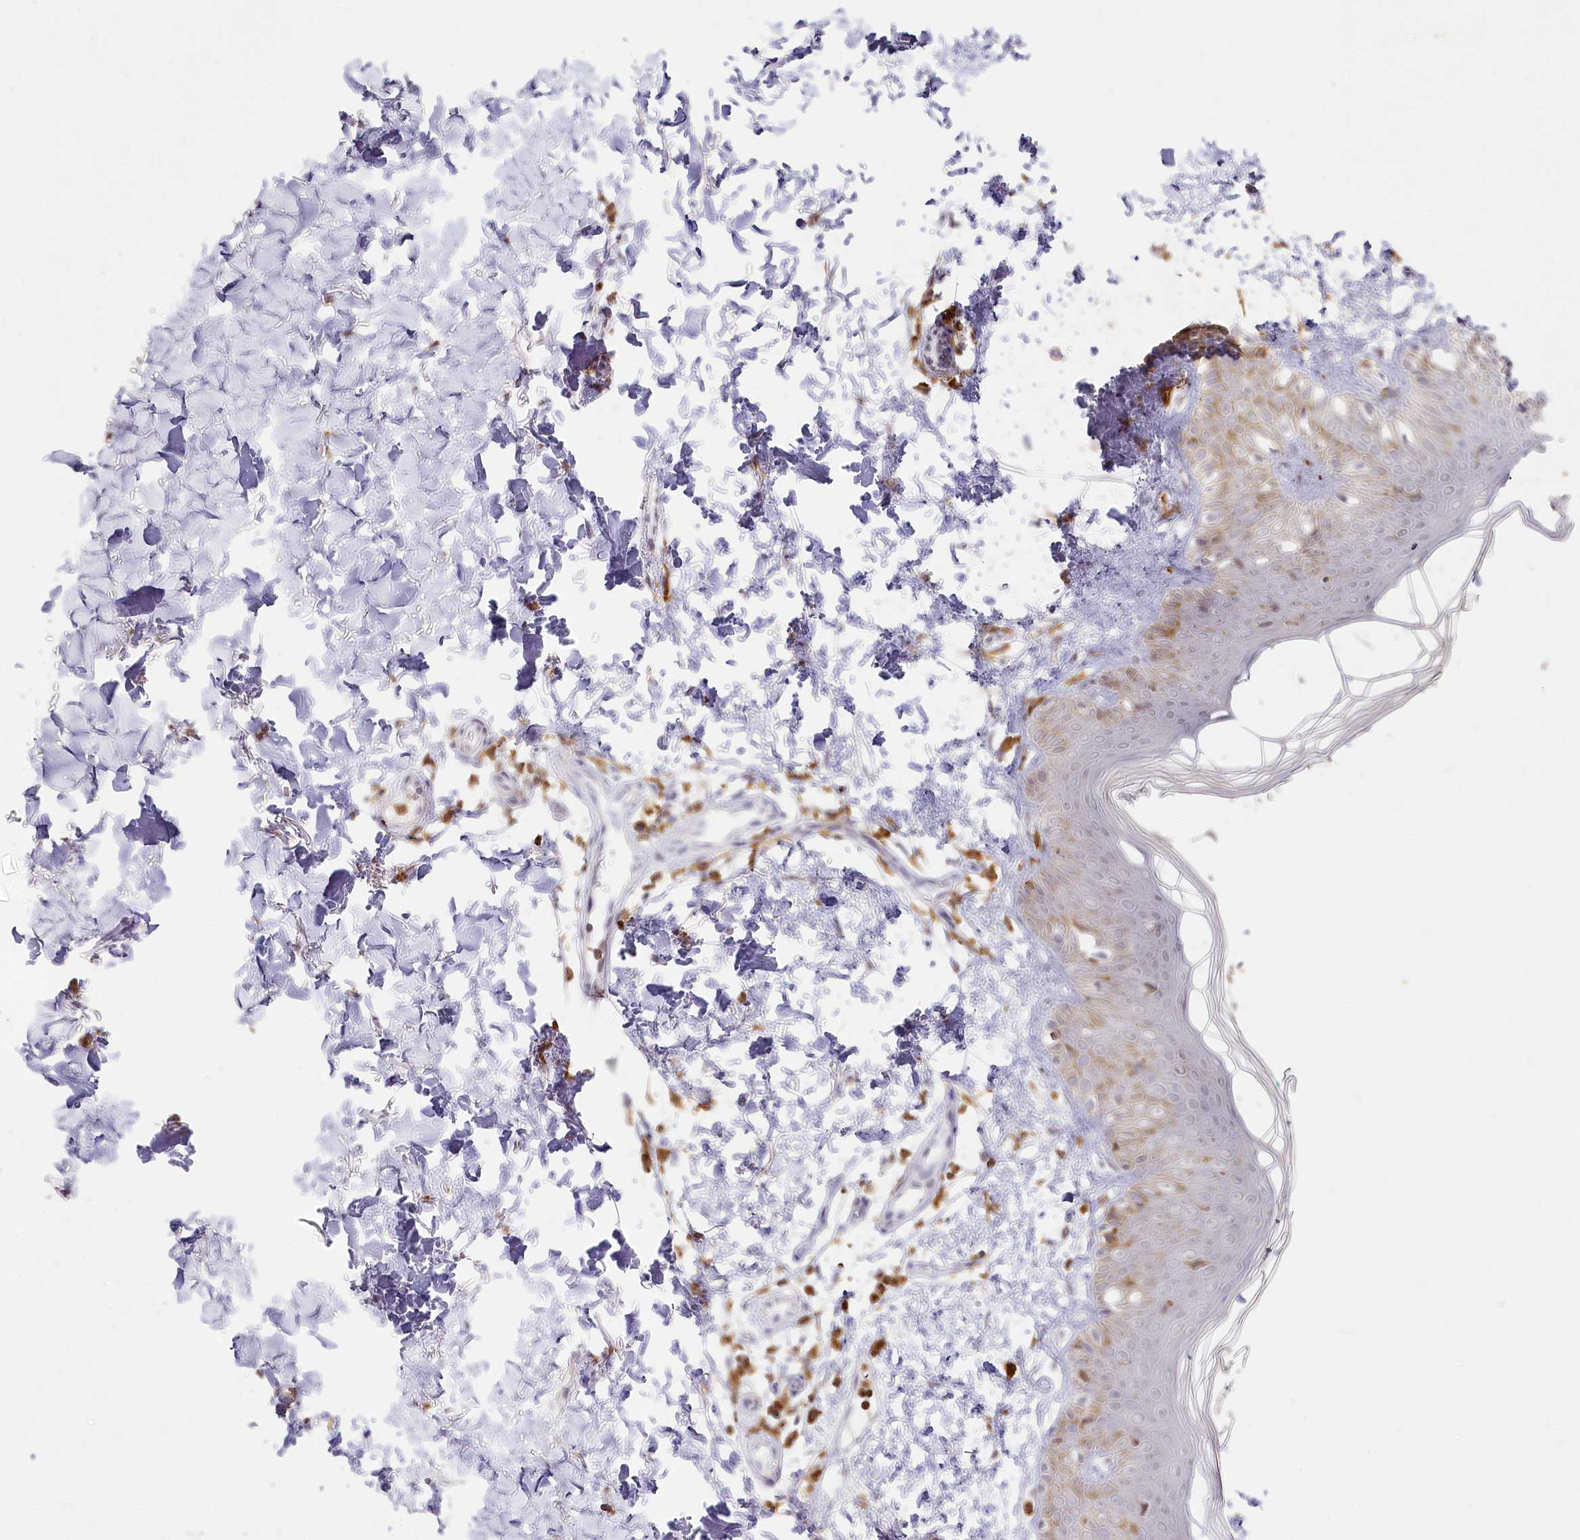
{"staining": {"intensity": "moderate", "quantity": ">75%", "location": "cytoplasmic/membranous"}, "tissue": "skin", "cell_type": "Fibroblasts", "image_type": "normal", "snomed": [{"axis": "morphology", "description": "Normal tissue, NOS"}, {"axis": "topography", "description": "Skin"}], "caption": "This micrograph displays IHC staining of normal skin, with medium moderate cytoplasmic/membranous staining in approximately >75% of fibroblasts.", "gene": "DOCK2", "patient": {"sex": "male", "age": 37}}